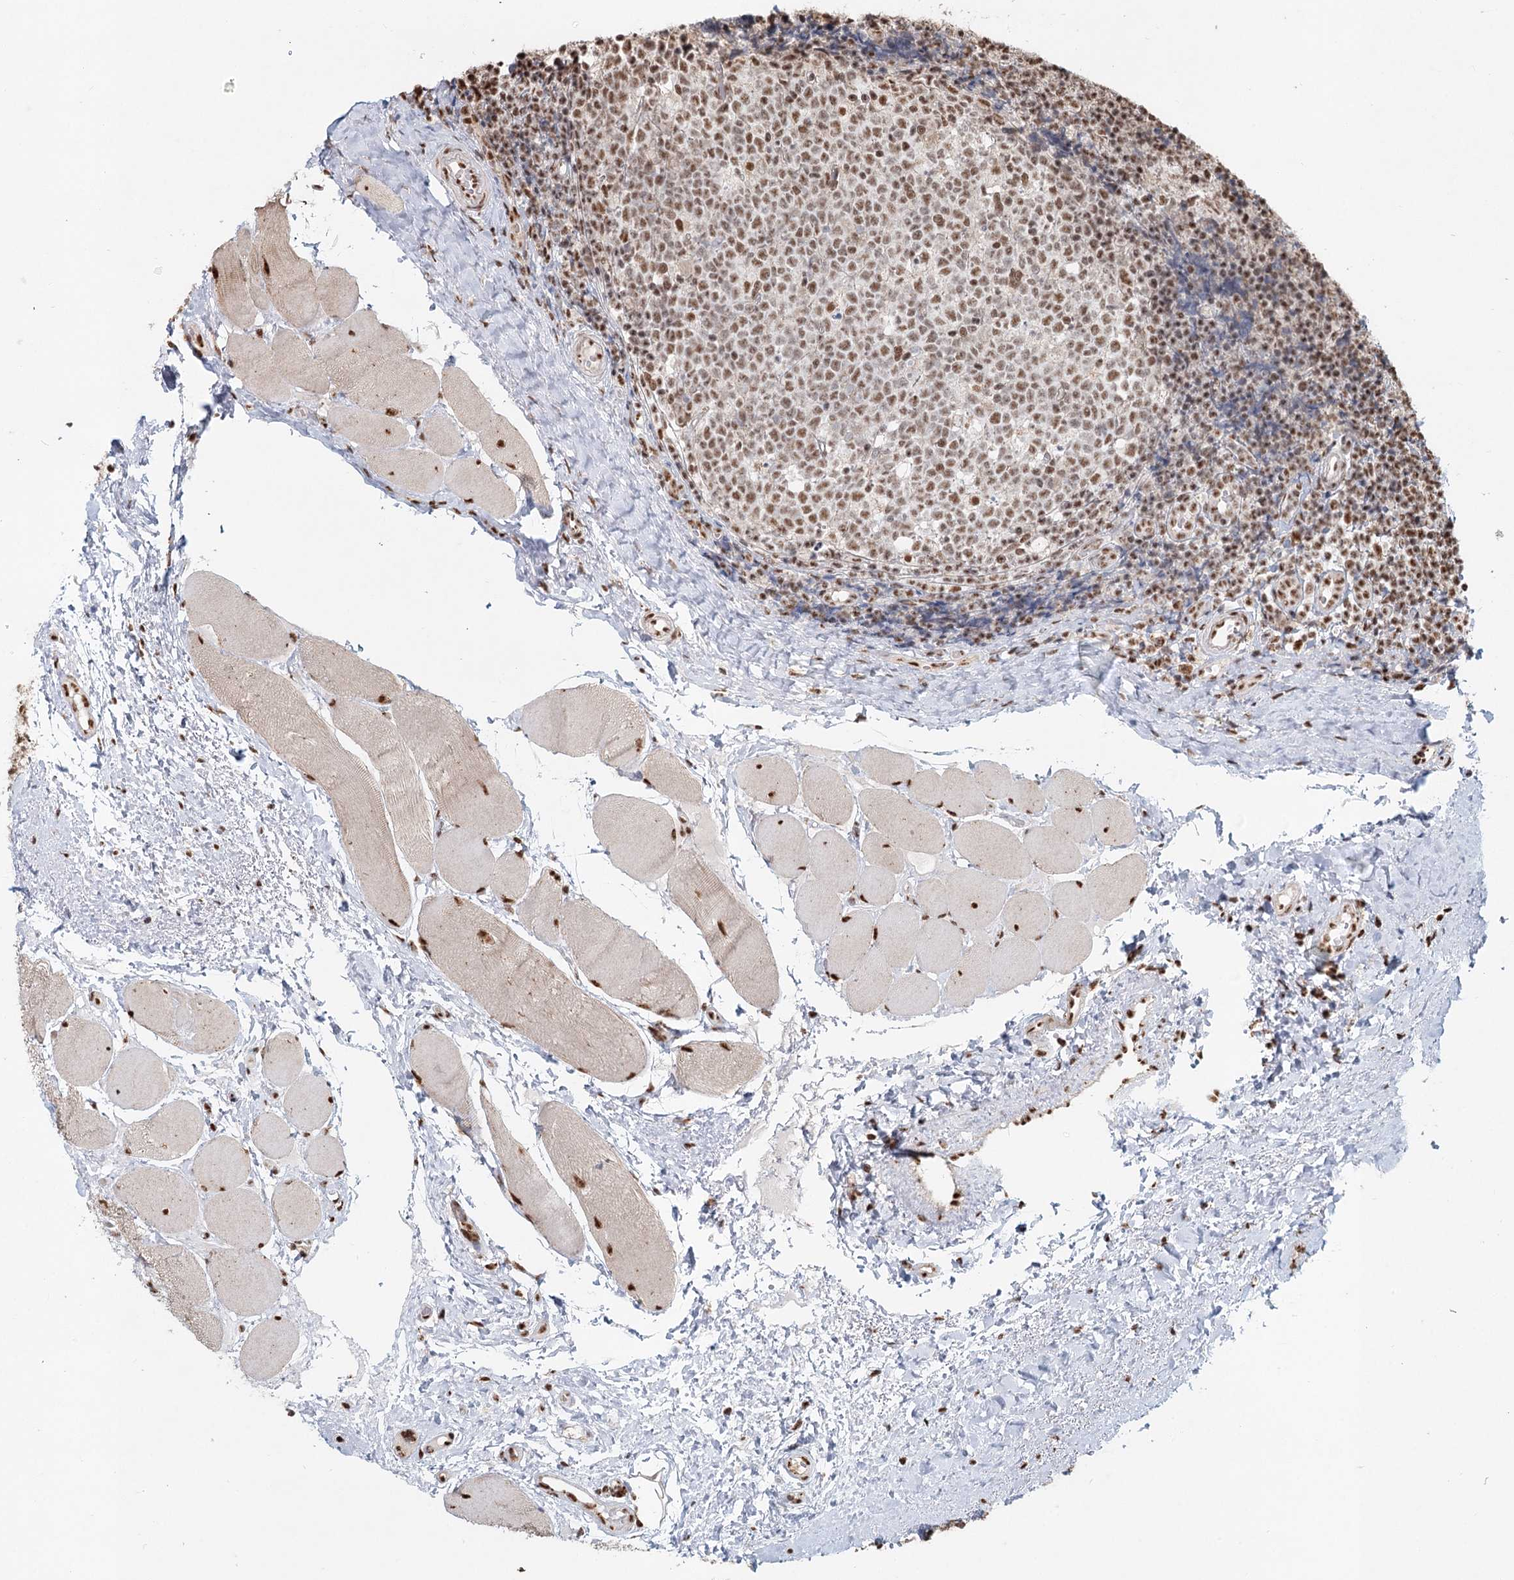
{"staining": {"intensity": "moderate", "quantity": "25%-75%", "location": "nuclear"}, "tissue": "tonsil", "cell_type": "Germinal center cells", "image_type": "normal", "snomed": [{"axis": "morphology", "description": "Normal tissue, NOS"}, {"axis": "topography", "description": "Tonsil"}], "caption": "A photomicrograph of human tonsil stained for a protein exhibits moderate nuclear brown staining in germinal center cells. Ihc stains the protein in brown and the nuclei are stained blue.", "gene": "GPALPP1", "patient": {"sex": "female", "age": 19}}